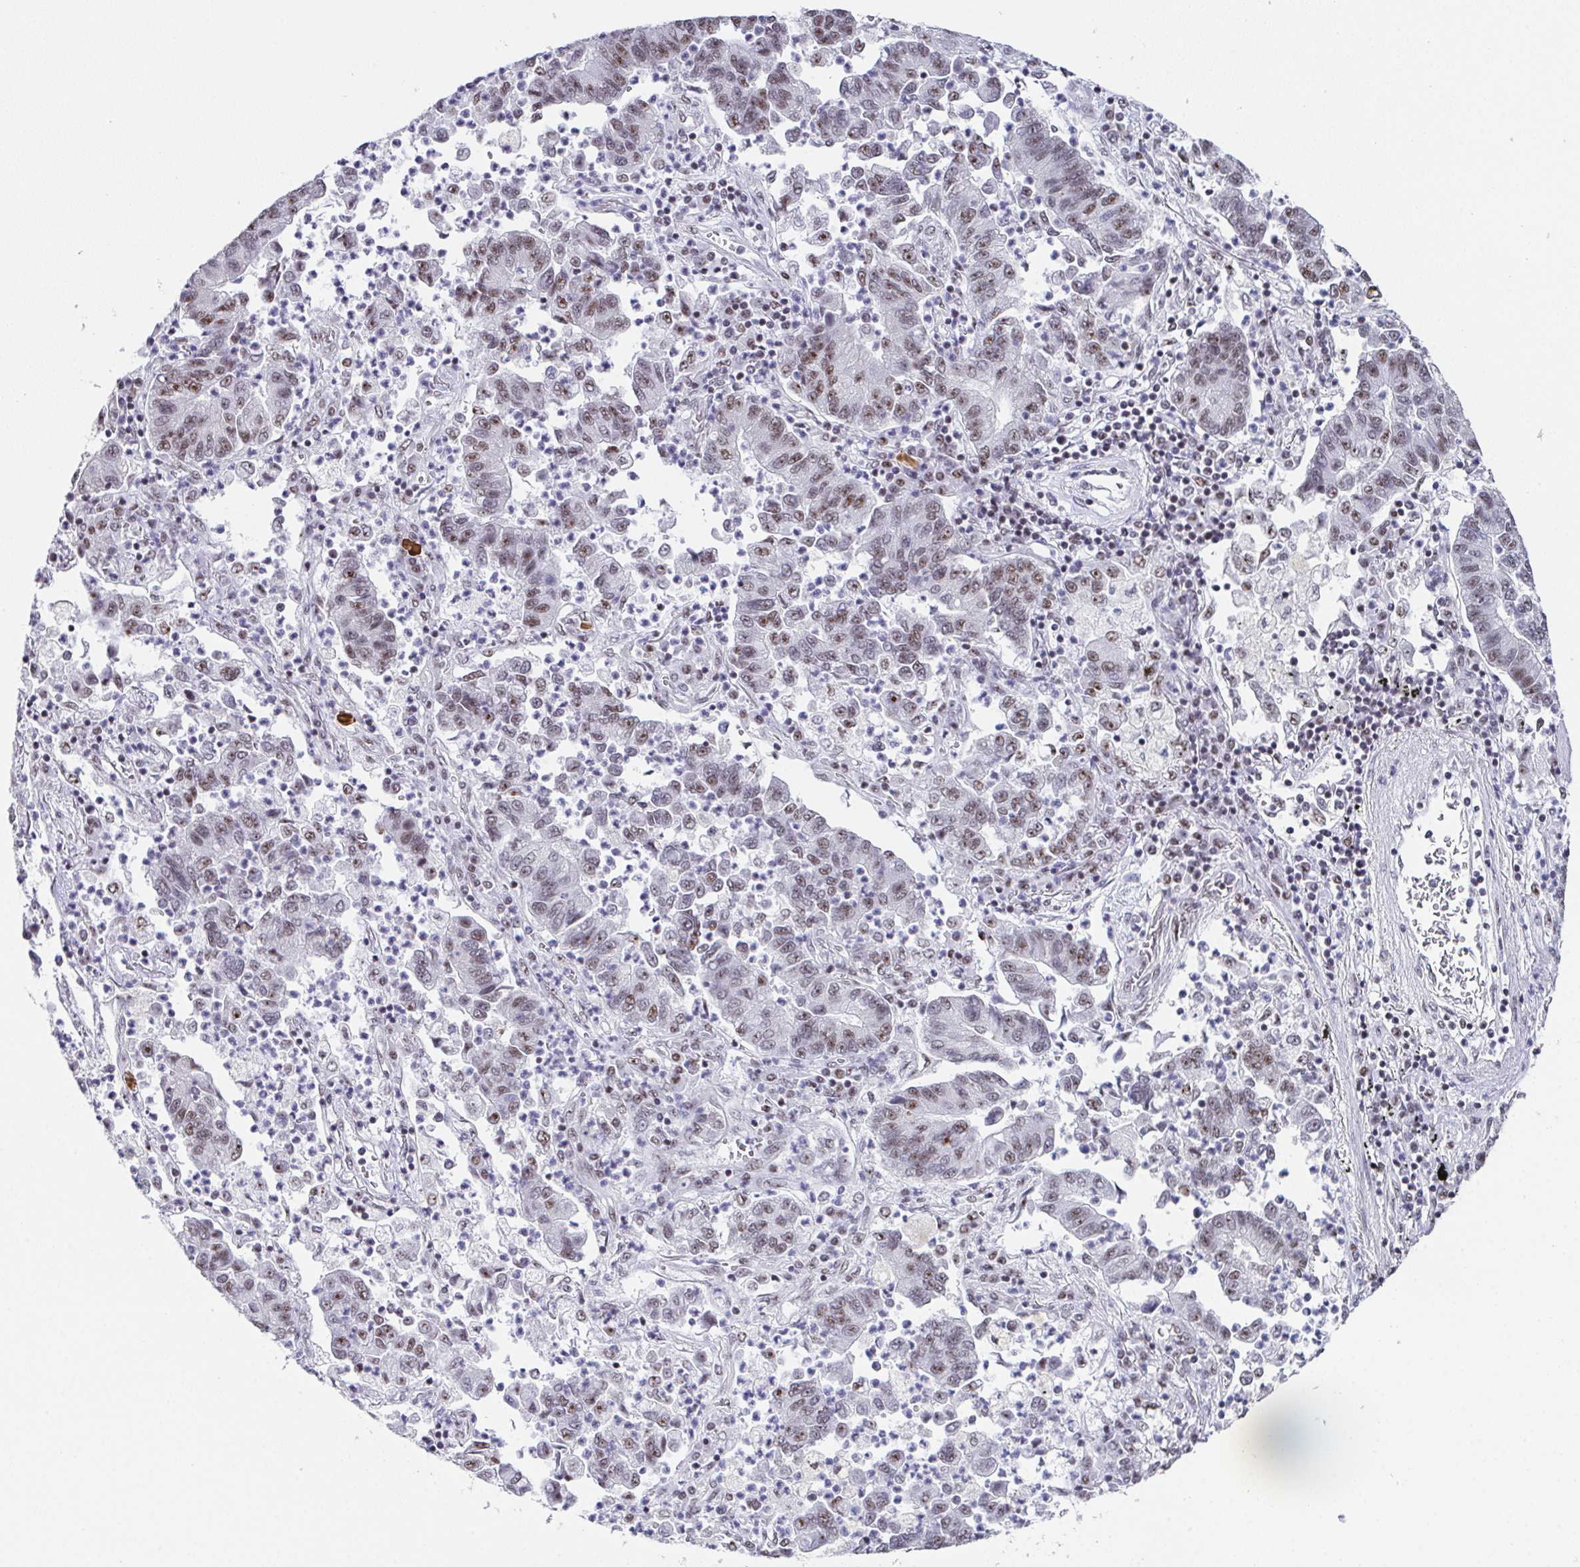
{"staining": {"intensity": "moderate", "quantity": ">75%", "location": "nuclear"}, "tissue": "lung cancer", "cell_type": "Tumor cells", "image_type": "cancer", "snomed": [{"axis": "morphology", "description": "Adenocarcinoma, NOS"}, {"axis": "topography", "description": "Lung"}], "caption": "This is a histology image of IHC staining of adenocarcinoma (lung), which shows moderate expression in the nuclear of tumor cells.", "gene": "ZNF800", "patient": {"sex": "female", "age": 57}}